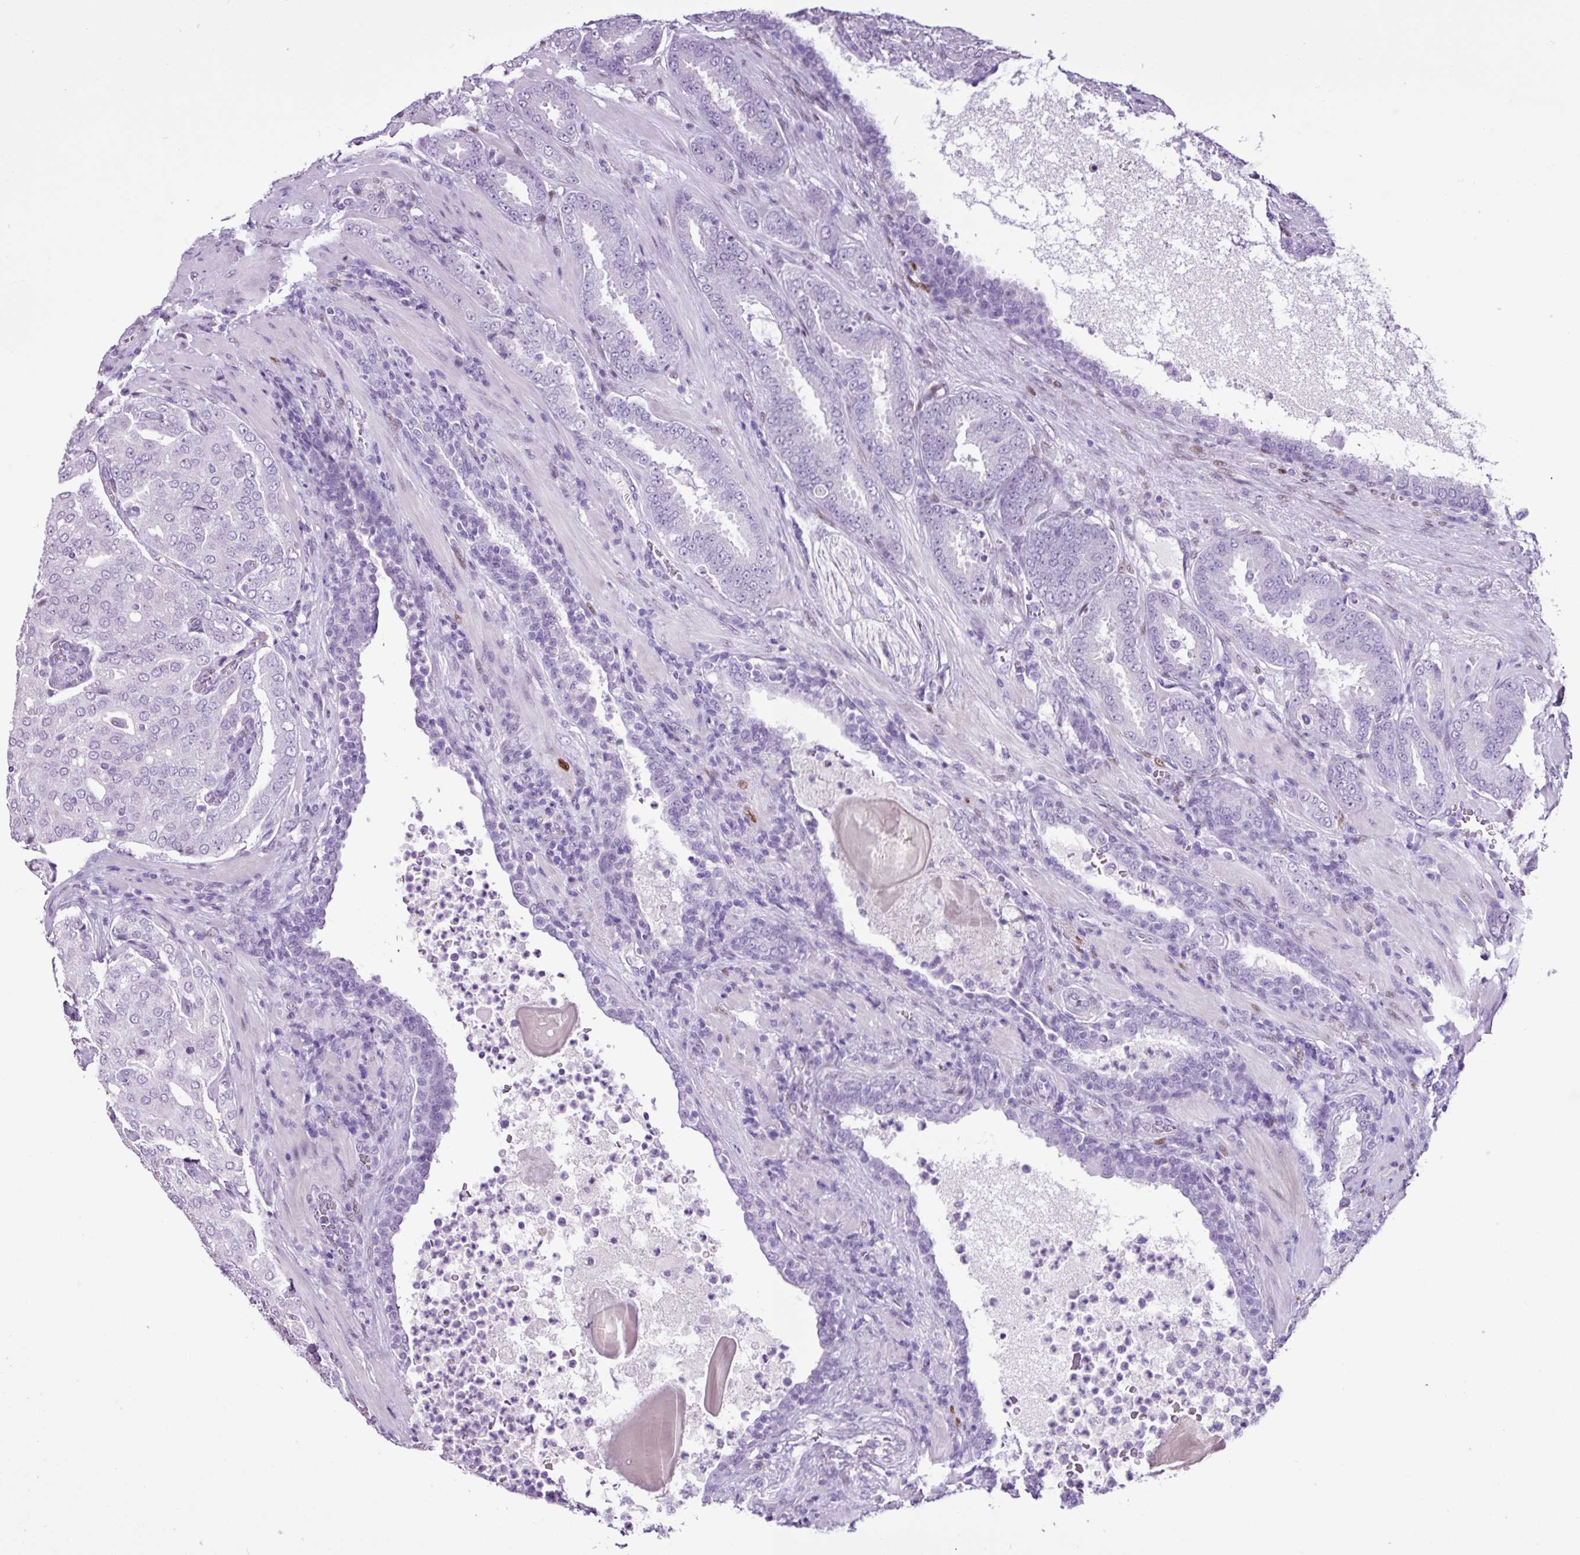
{"staining": {"intensity": "negative", "quantity": "none", "location": "none"}, "tissue": "prostate cancer", "cell_type": "Tumor cells", "image_type": "cancer", "snomed": [{"axis": "morphology", "description": "Adenocarcinoma, High grade"}, {"axis": "topography", "description": "Prostate"}], "caption": "Tumor cells show no significant protein staining in prostate high-grade adenocarcinoma.", "gene": "PGR", "patient": {"sex": "male", "age": 68}}